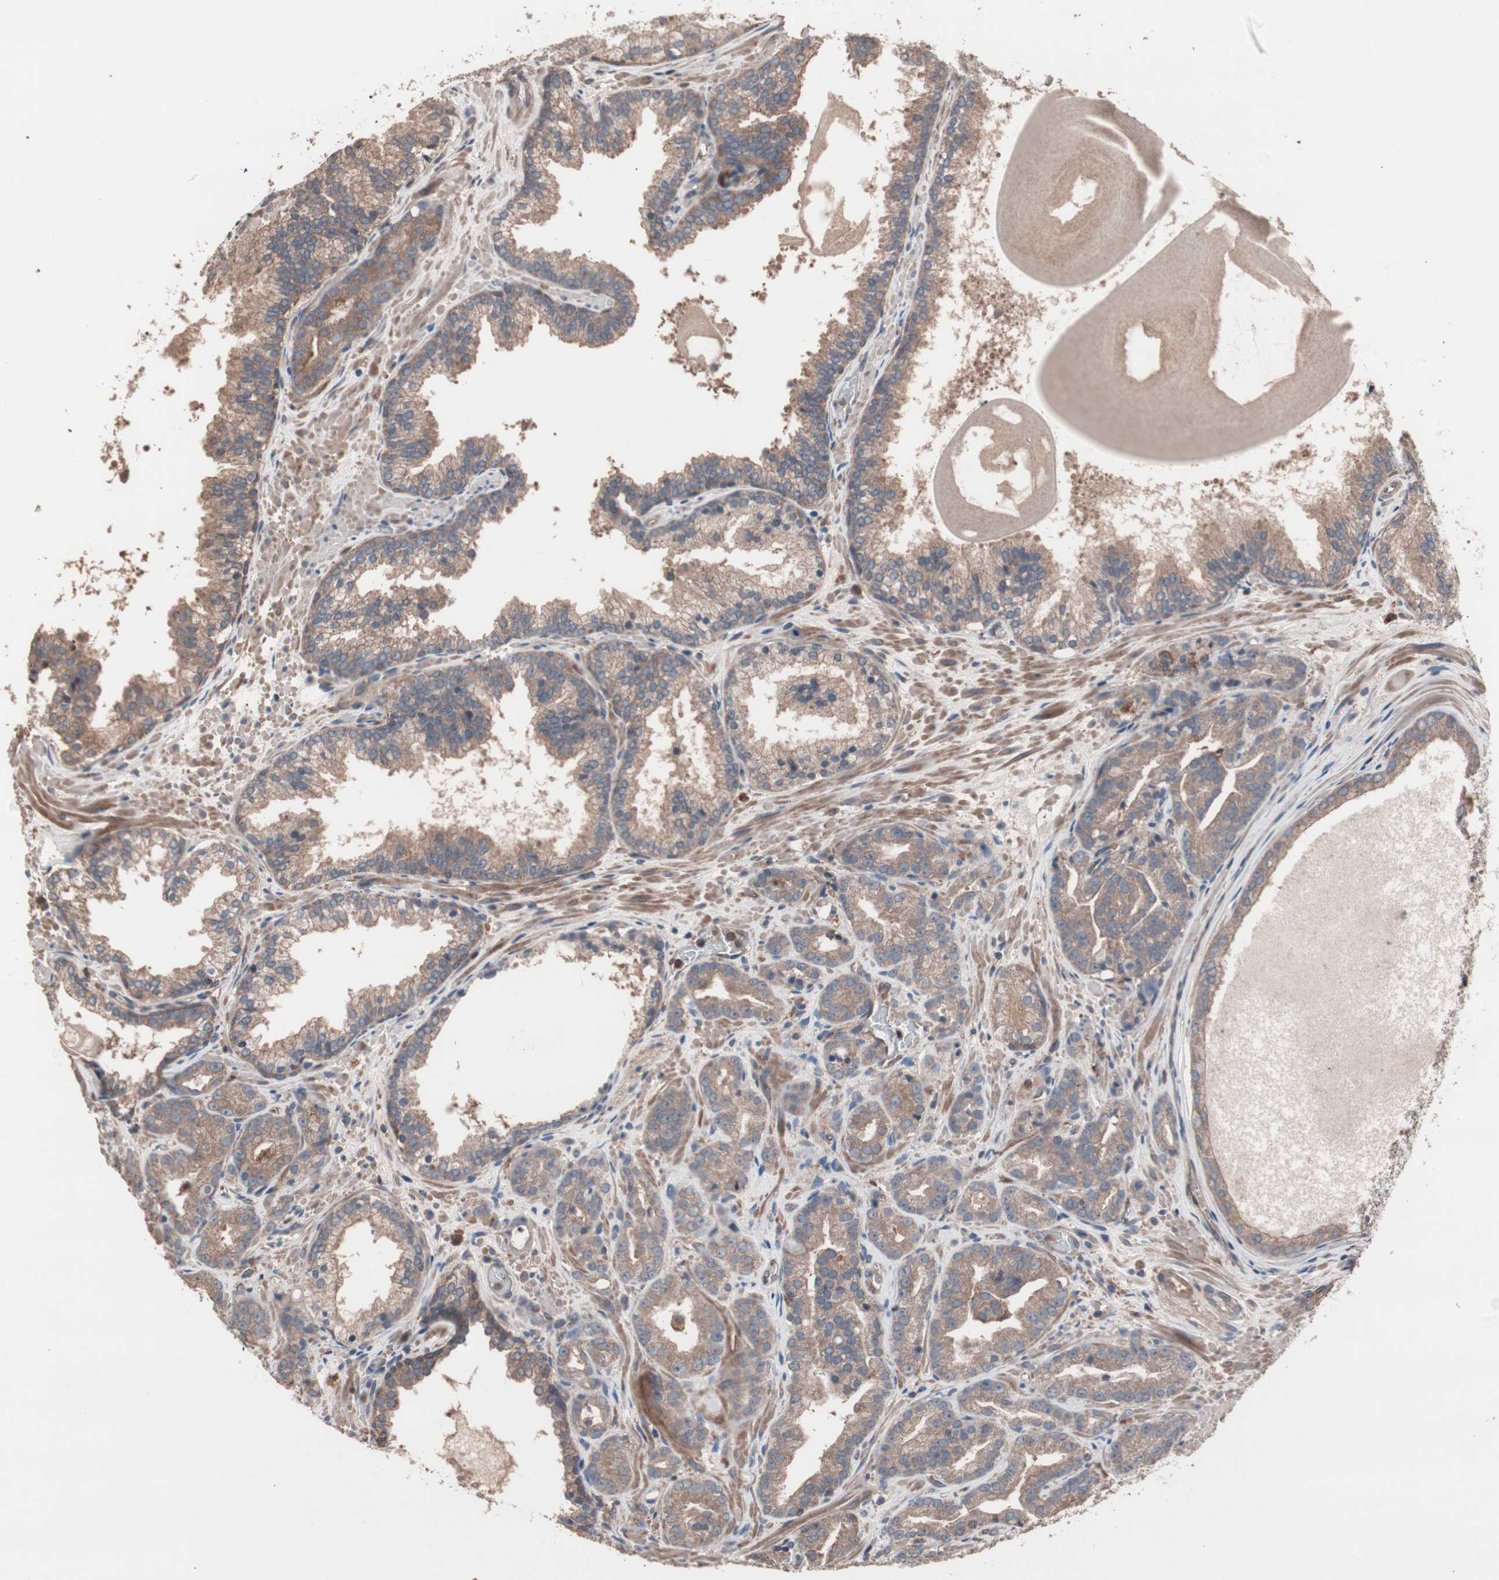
{"staining": {"intensity": "moderate", "quantity": ">75%", "location": "cytoplasmic/membranous"}, "tissue": "prostate cancer", "cell_type": "Tumor cells", "image_type": "cancer", "snomed": [{"axis": "morphology", "description": "Adenocarcinoma, Low grade"}, {"axis": "topography", "description": "Prostate"}], "caption": "Prostate cancer (adenocarcinoma (low-grade)) tissue reveals moderate cytoplasmic/membranous staining in approximately >75% of tumor cells, visualized by immunohistochemistry. (DAB (3,3'-diaminobenzidine) = brown stain, brightfield microscopy at high magnification).", "gene": "ATG7", "patient": {"sex": "male", "age": 63}}